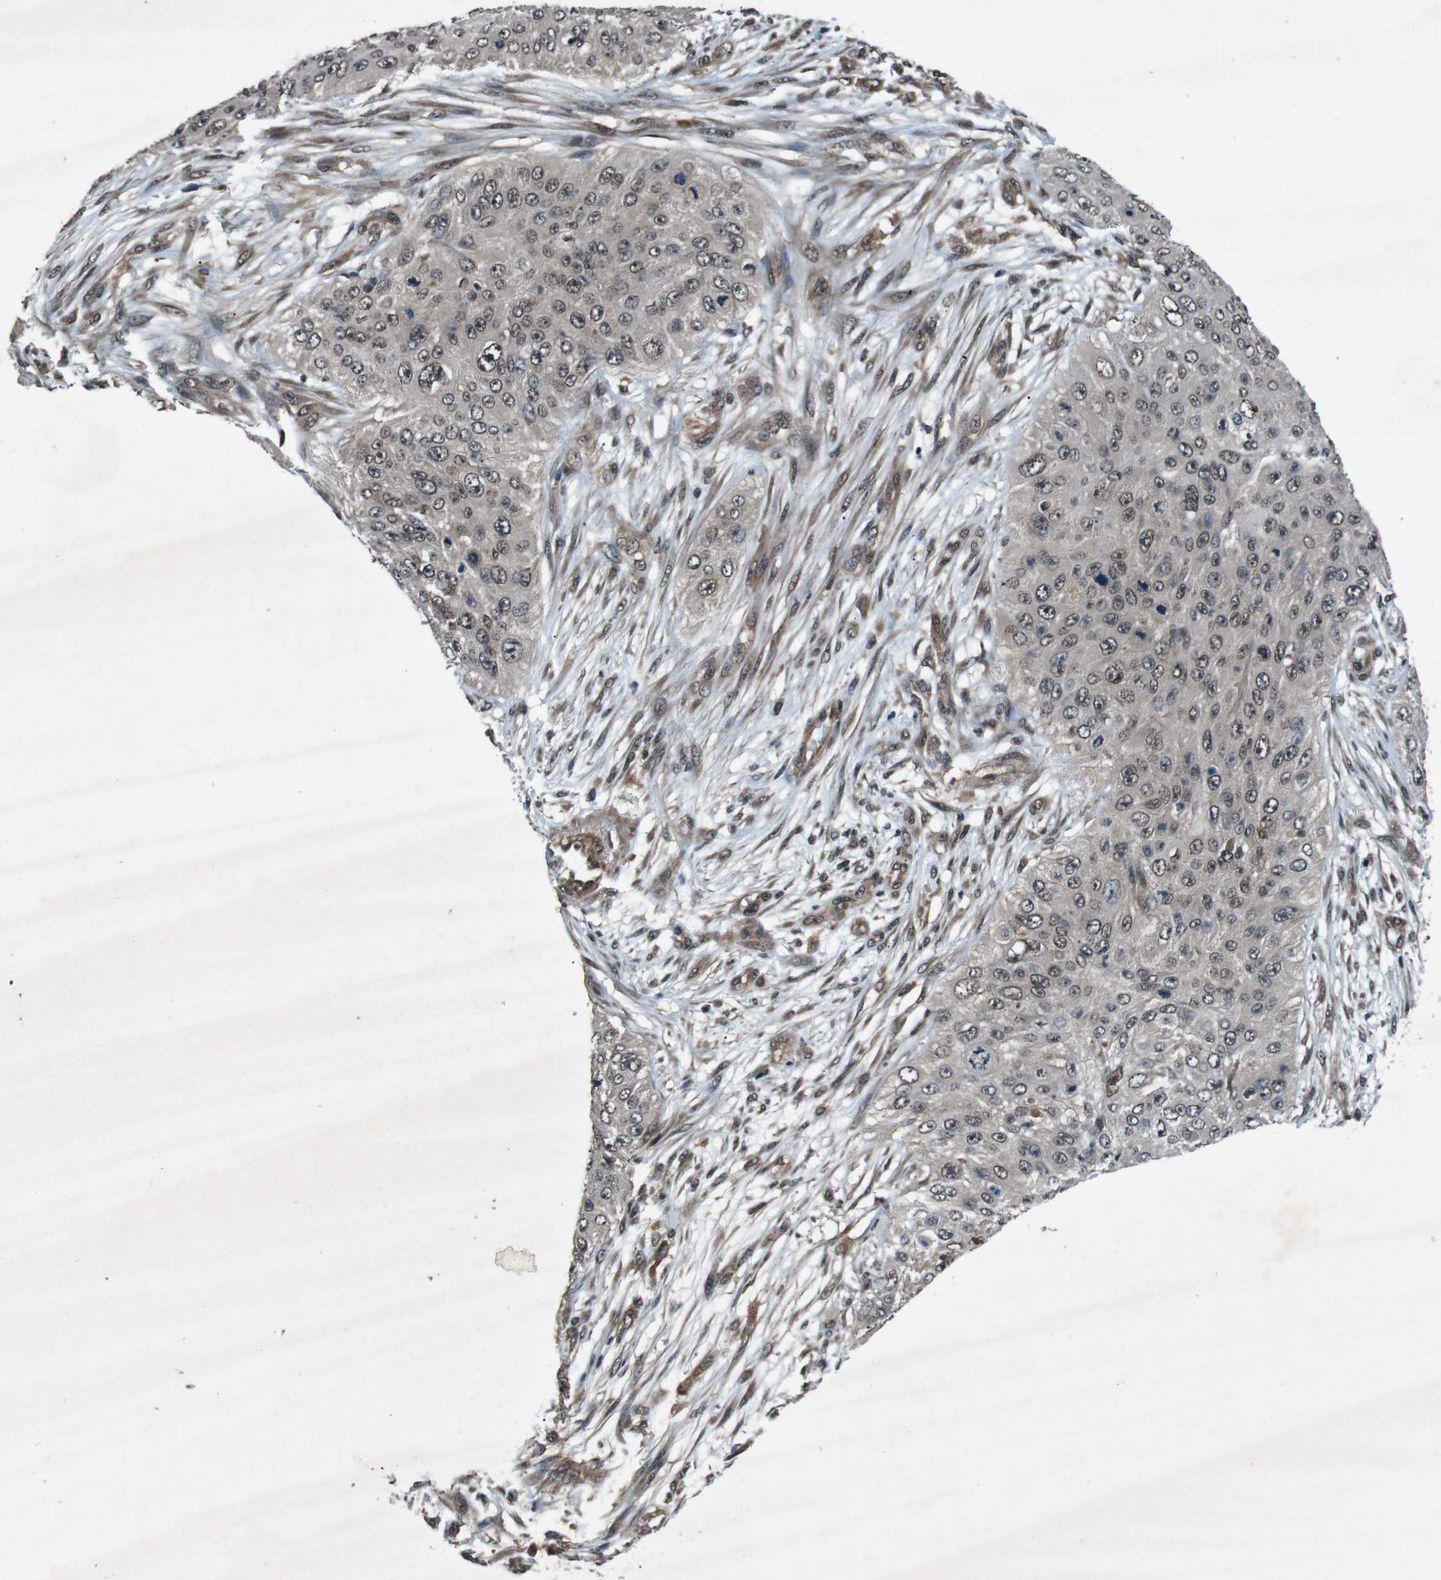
{"staining": {"intensity": "moderate", "quantity": ">75%", "location": "cytoplasmic/membranous,nuclear"}, "tissue": "skin cancer", "cell_type": "Tumor cells", "image_type": "cancer", "snomed": [{"axis": "morphology", "description": "Squamous cell carcinoma, NOS"}, {"axis": "topography", "description": "Skin"}], "caption": "Human skin squamous cell carcinoma stained with a protein marker exhibits moderate staining in tumor cells.", "gene": "SOCS1", "patient": {"sex": "female", "age": 80}}